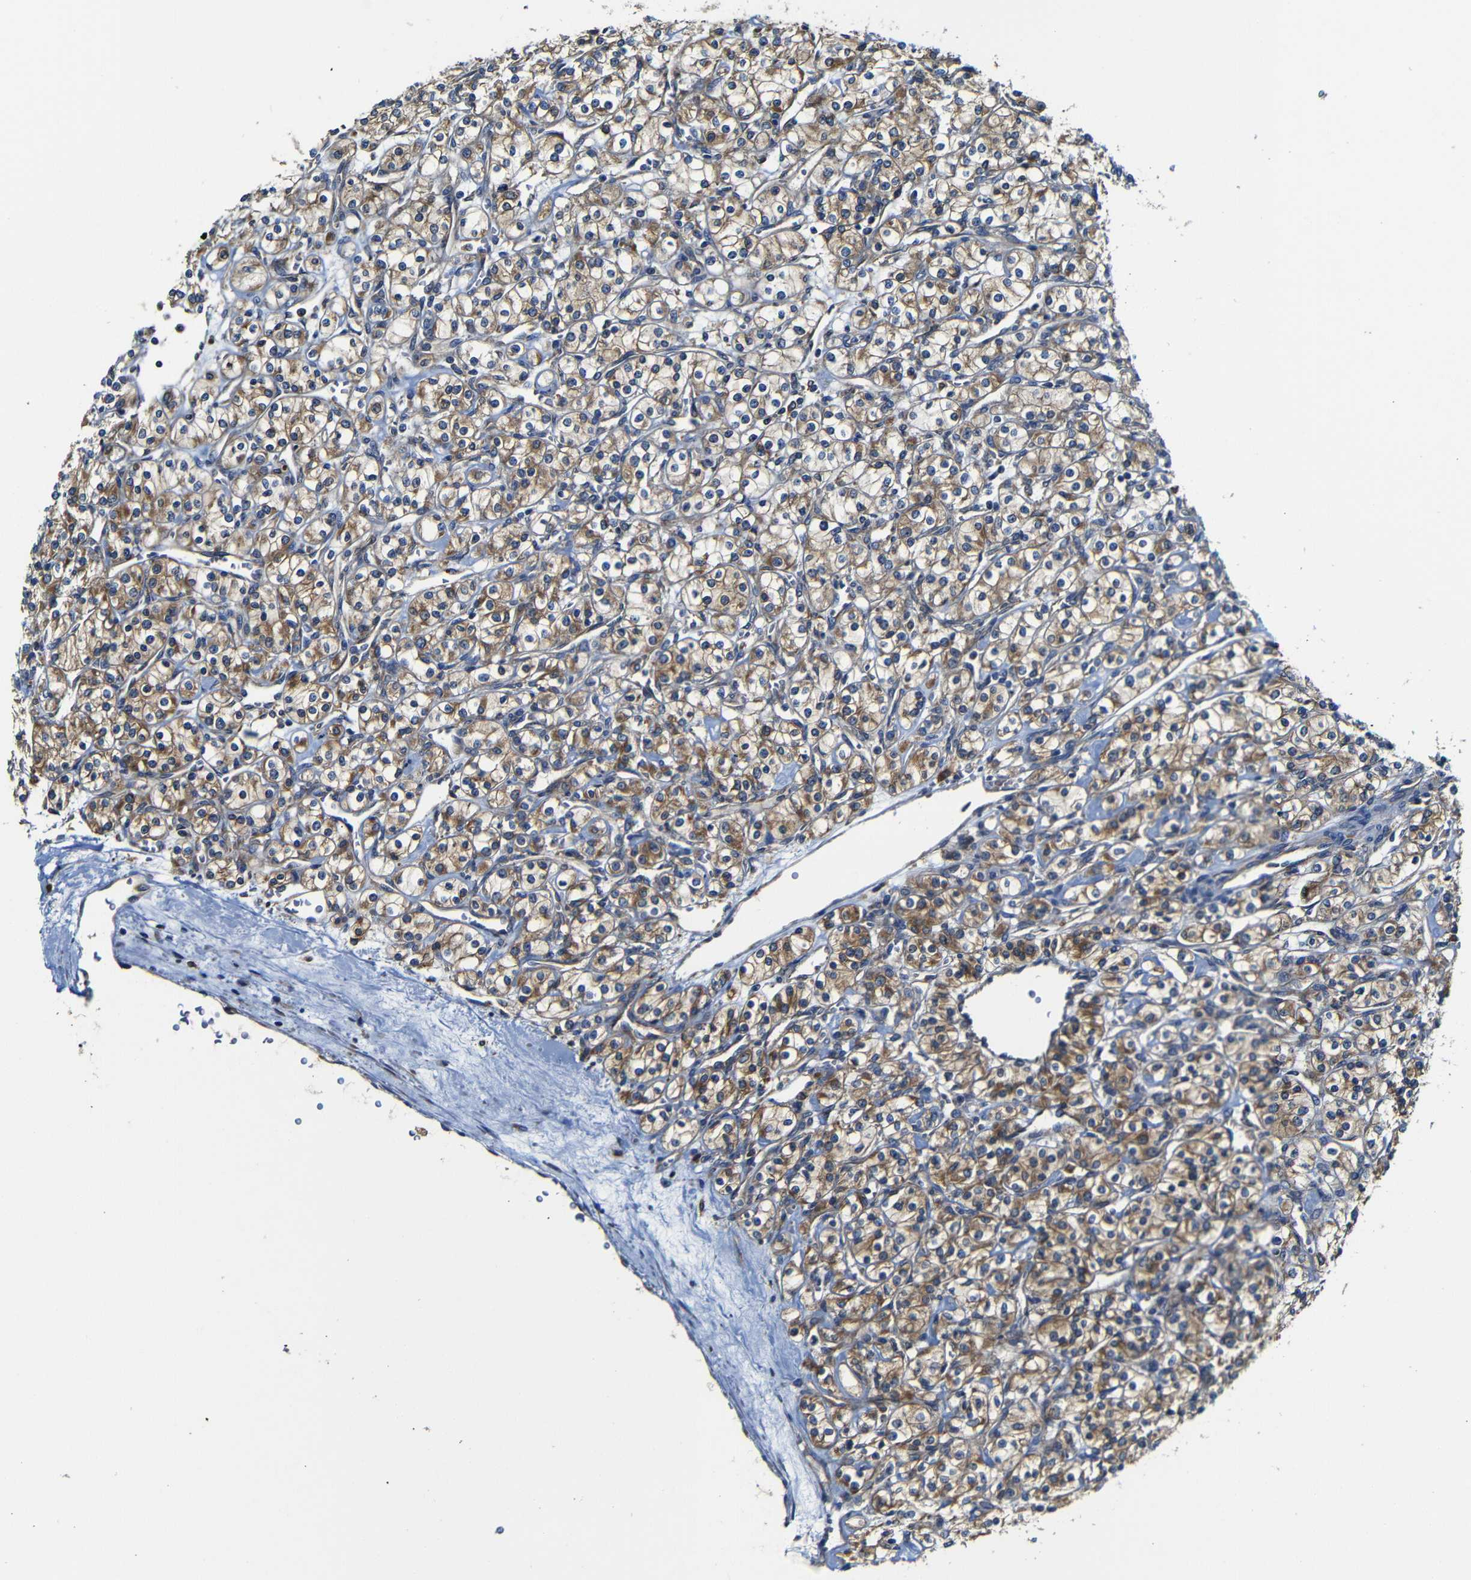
{"staining": {"intensity": "moderate", "quantity": ">75%", "location": "cytoplasmic/membranous"}, "tissue": "renal cancer", "cell_type": "Tumor cells", "image_type": "cancer", "snomed": [{"axis": "morphology", "description": "Adenocarcinoma, NOS"}, {"axis": "topography", "description": "Kidney"}], "caption": "IHC image of neoplastic tissue: adenocarcinoma (renal) stained using immunohistochemistry (IHC) reveals medium levels of moderate protein expression localized specifically in the cytoplasmic/membranous of tumor cells, appearing as a cytoplasmic/membranous brown color.", "gene": "CLCC1", "patient": {"sex": "male", "age": 77}}